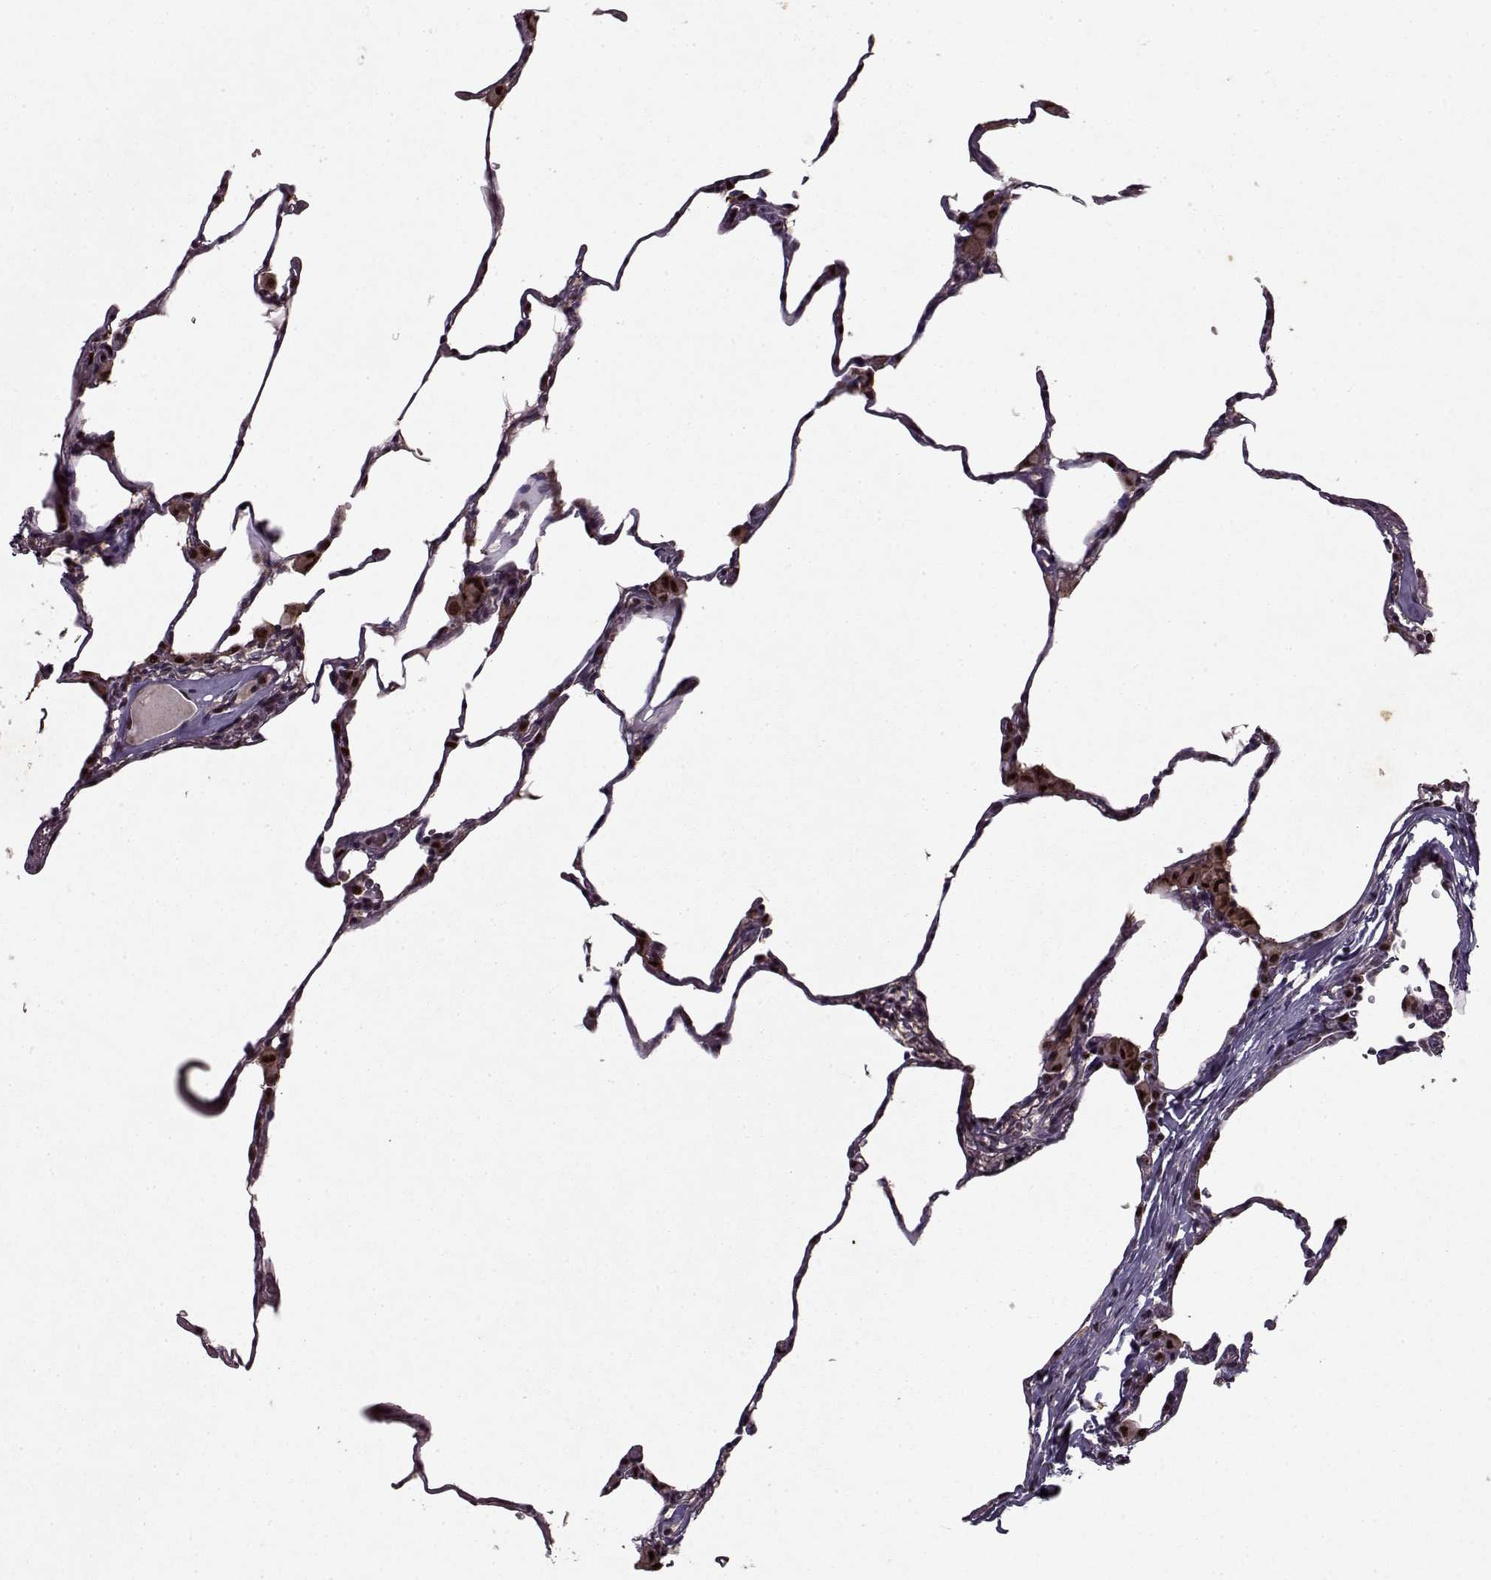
{"staining": {"intensity": "moderate", "quantity": ">75%", "location": "nuclear"}, "tissue": "lung", "cell_type": "Alveolar cells", "image_type": "normal", "snomed": [{"axis": "morphology", "description": "Normal tissue, NOS"}, {"axis": "topography", "description": "Lung"}], "caption": "High-power microscopy captured an immunohistochemistry photomicrograph of unremarkable lung, revealing moderate nuclear staining in approximately >75% of alveolar cells.", "gene": "PSMA7", "patient": {"sex": "female", "age": 57}}